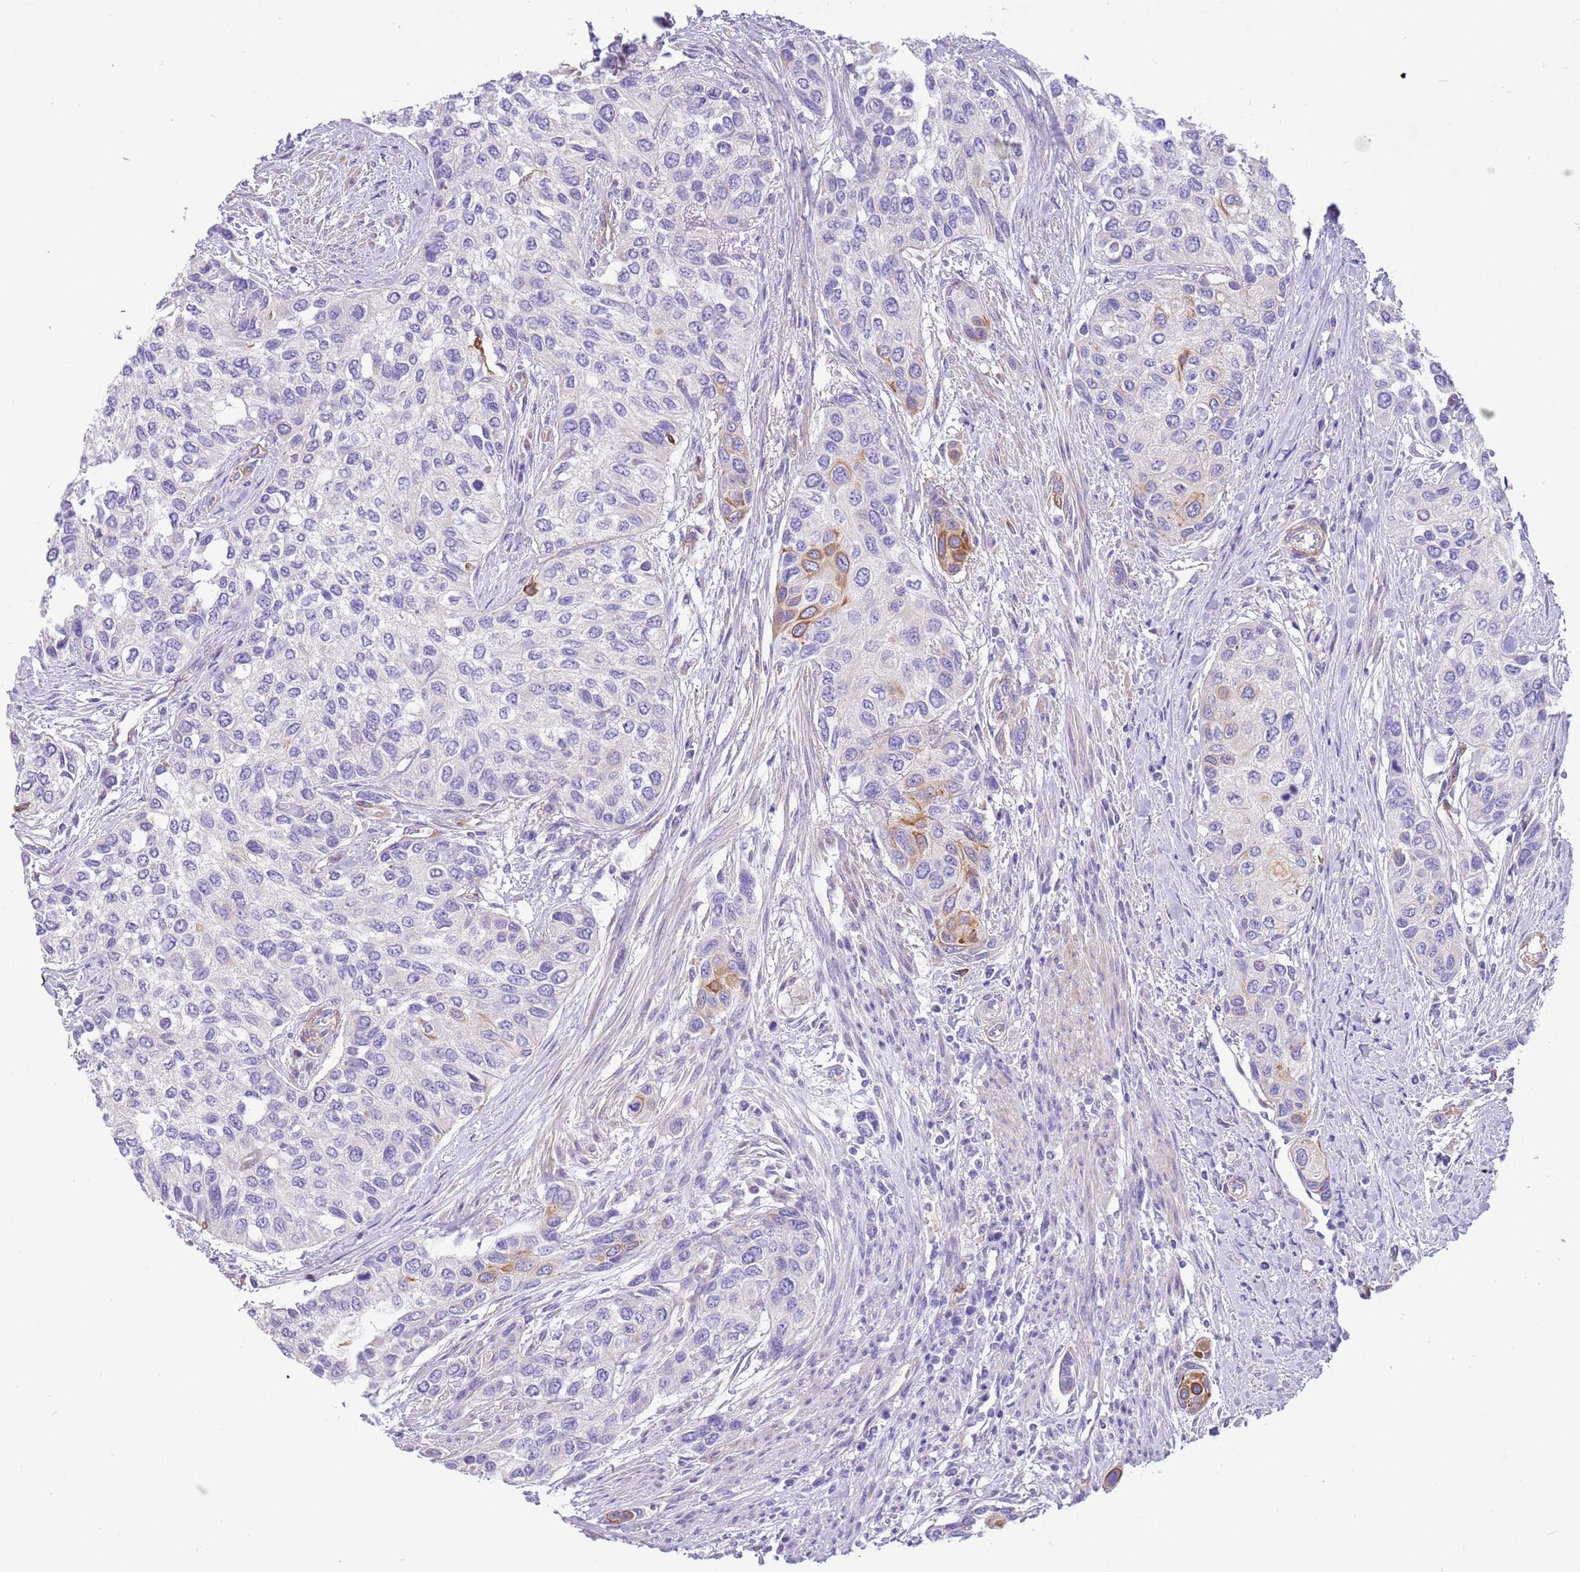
{"staining": {"intensity": "moderate", "quantity": "<25%", "location": "cytoplasmic/membranous"}, "tissue": "urothelial cancer", "cell_type": "Tumor cells", "image_type": "cancer", "snomed": [{"axis": "morphology", "description": "Normal tissue, NOS"}, {"axis": "morphology", "description": "Urothelial carcinoma, High grade"}, {"axis": "topography", "description": "Vascular tissue"}, {"axis": "topography", "description": "Urinary bladder"}], "caption": "Protein staining by immunohistochemistry shows moderate cytoplasmic/membranous positivity in about <25% of tumor cells in urothelial cancer. Ihc stains the protein in brown and the nuclei are stained blue.", "gene": "SERINC3", "patient": {"sex": "female", "age": 56}}